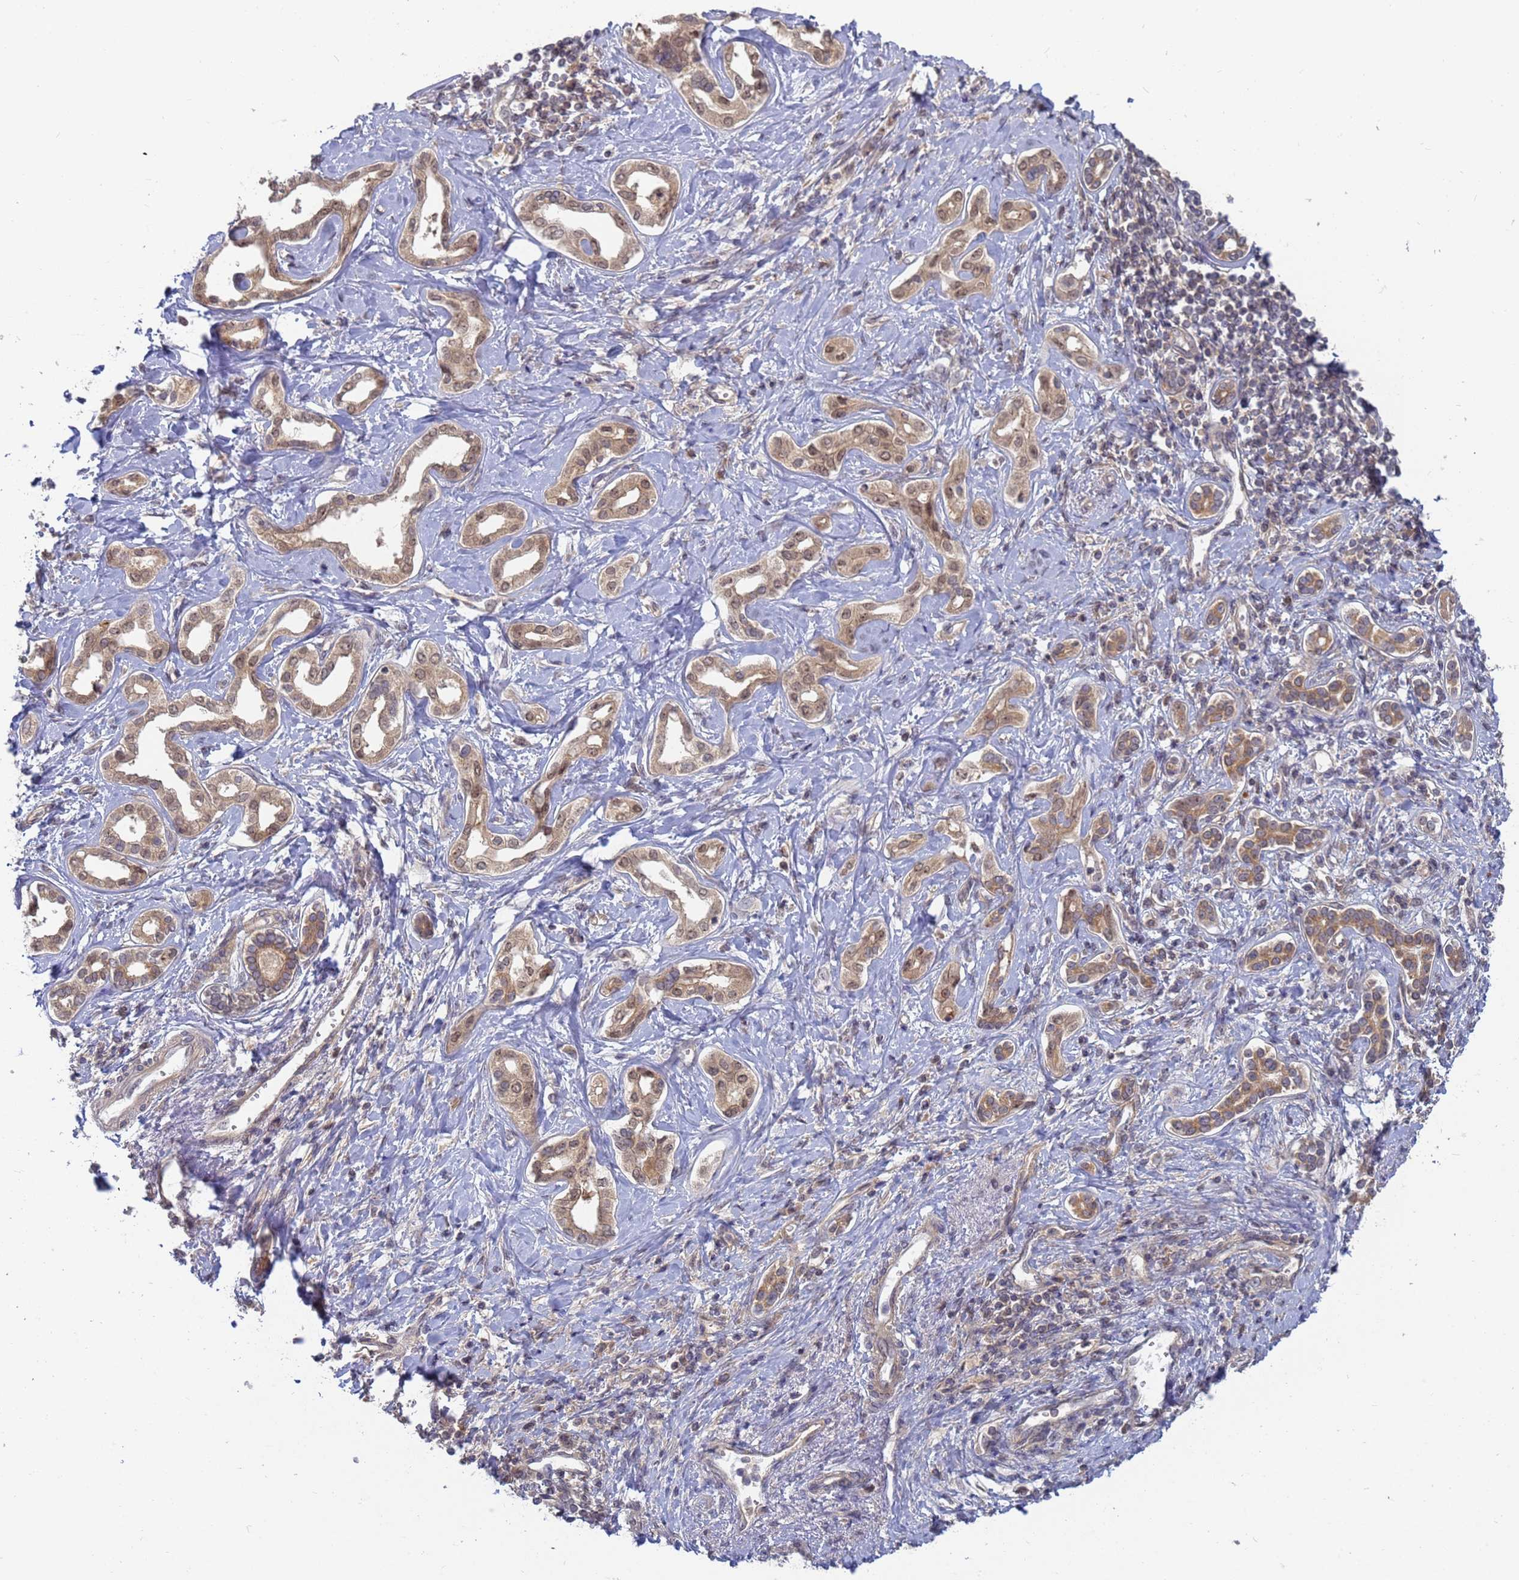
{"staining": {"intensity": "weak", "quantity": ">75%", "location": "cytoplasmic/membranous,nuclear"}, "tissue": "liver cancer", "cell_type": "Tumor cells", "image_type": "cancer", "snomed": [{"axis": "morphology", "description": "Cholangiocarcinoma"}, {"axis": "topography", "description": "Liver"}], "caption": "A high-resolution micrograph shows IHC staining of liver cancer (cholangiocarcinoma), which displays weak cytoplasmic/membranous and nuclear staining in approximately >75% of tumor cells.", "gene": "SHARPIN", "patient": {"sex": "female", "age": 77}}